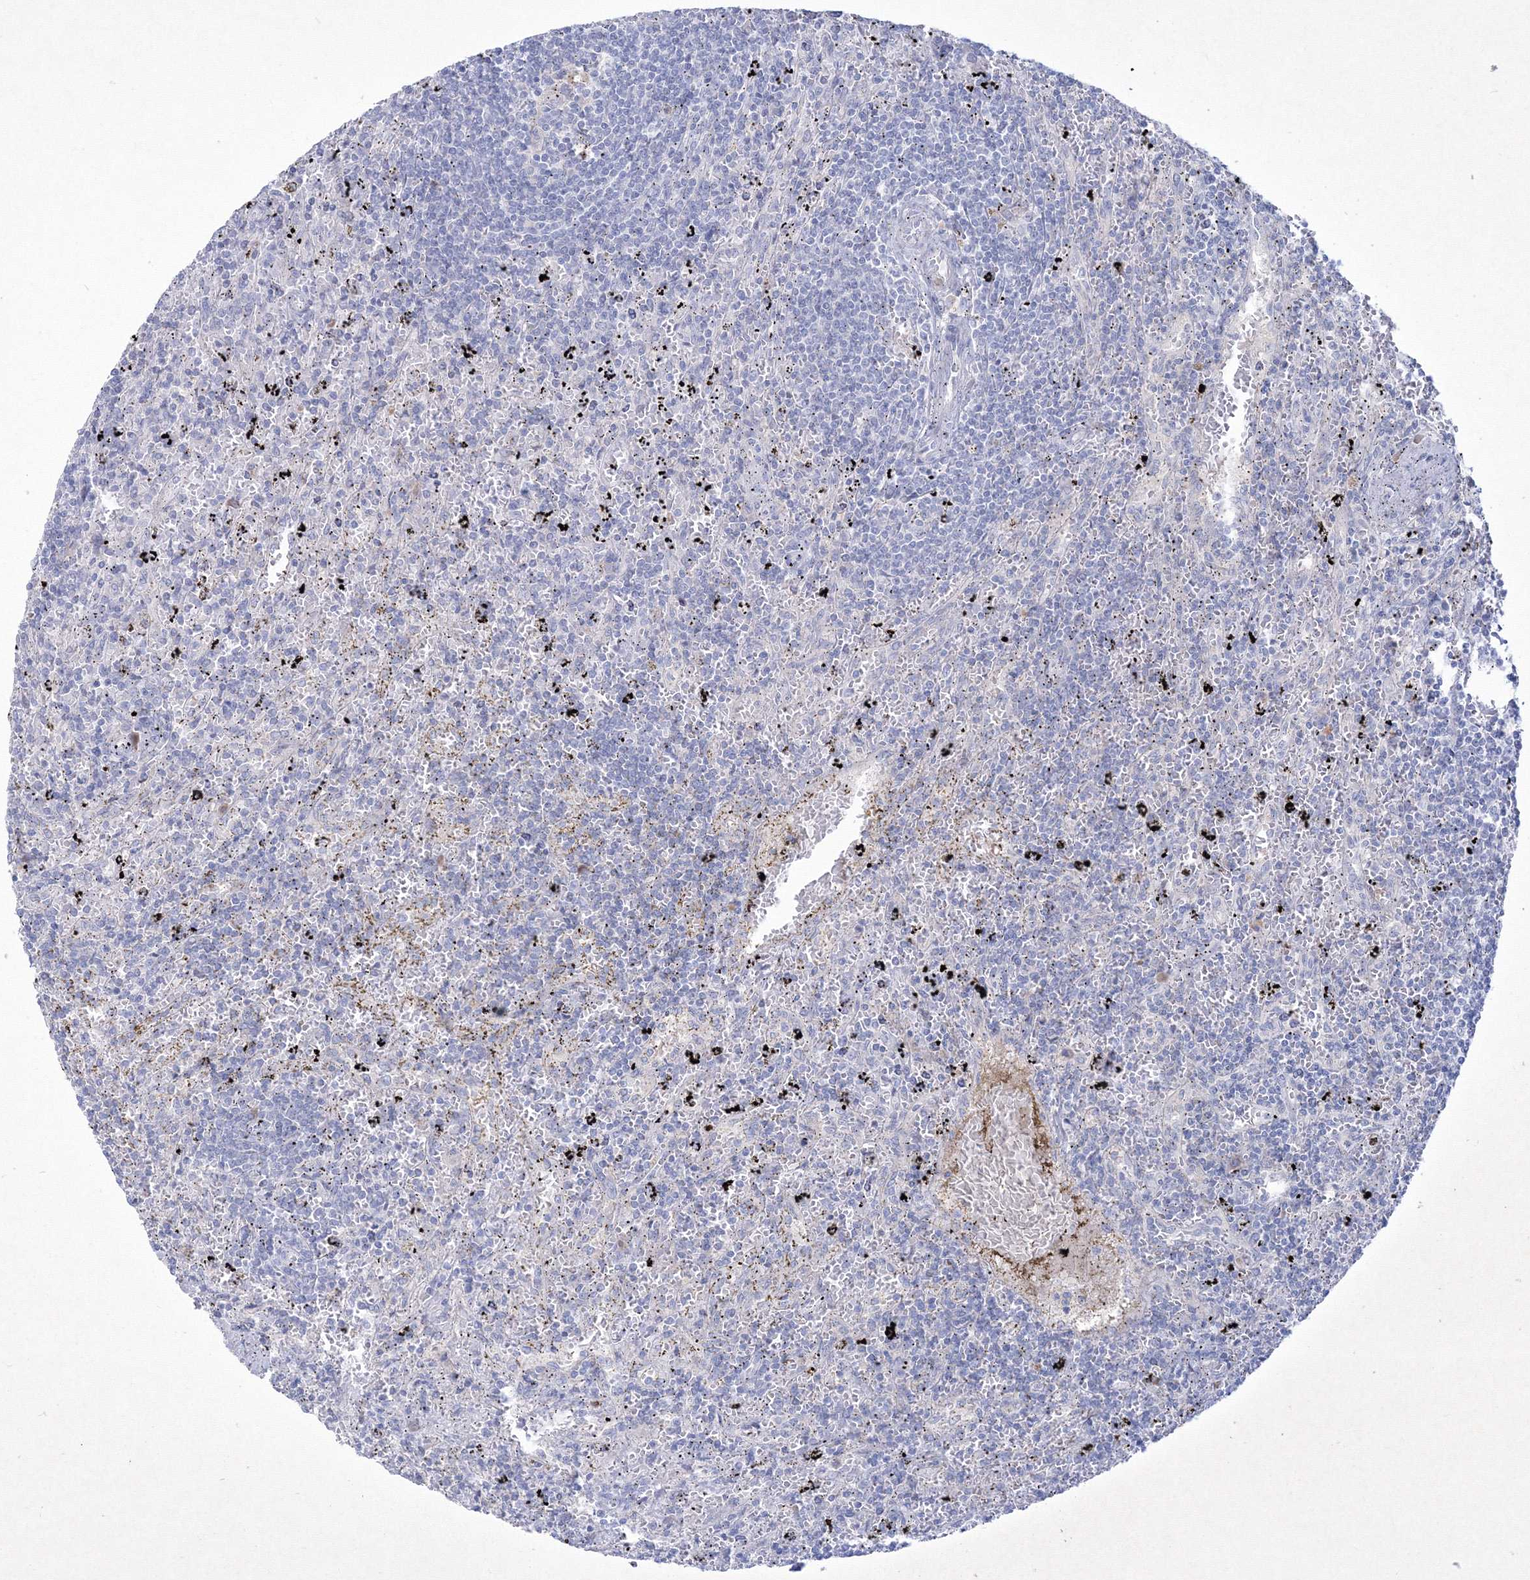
{"staining": {"intensity": "negative", "quantity": "none", "location": "none"}, "tissue": "lymphoma", "cell_type": "Tumor cells", "image_type": "cancer", "snomed": [{"axis": "morphology", "description": "Malignant lymphoma, non-Hodgkin's type, Low grade"}, {"axis": "topography", "description": "Spleen"}], "caption": "Malignant lymphoma, non-Hodgkin's type (low-grade) stained for a protein using immunohistochemistry exhibits no expression tumor cells.", "gene": "TMEM139", "patient": {"sex": "male", "age": 76}}